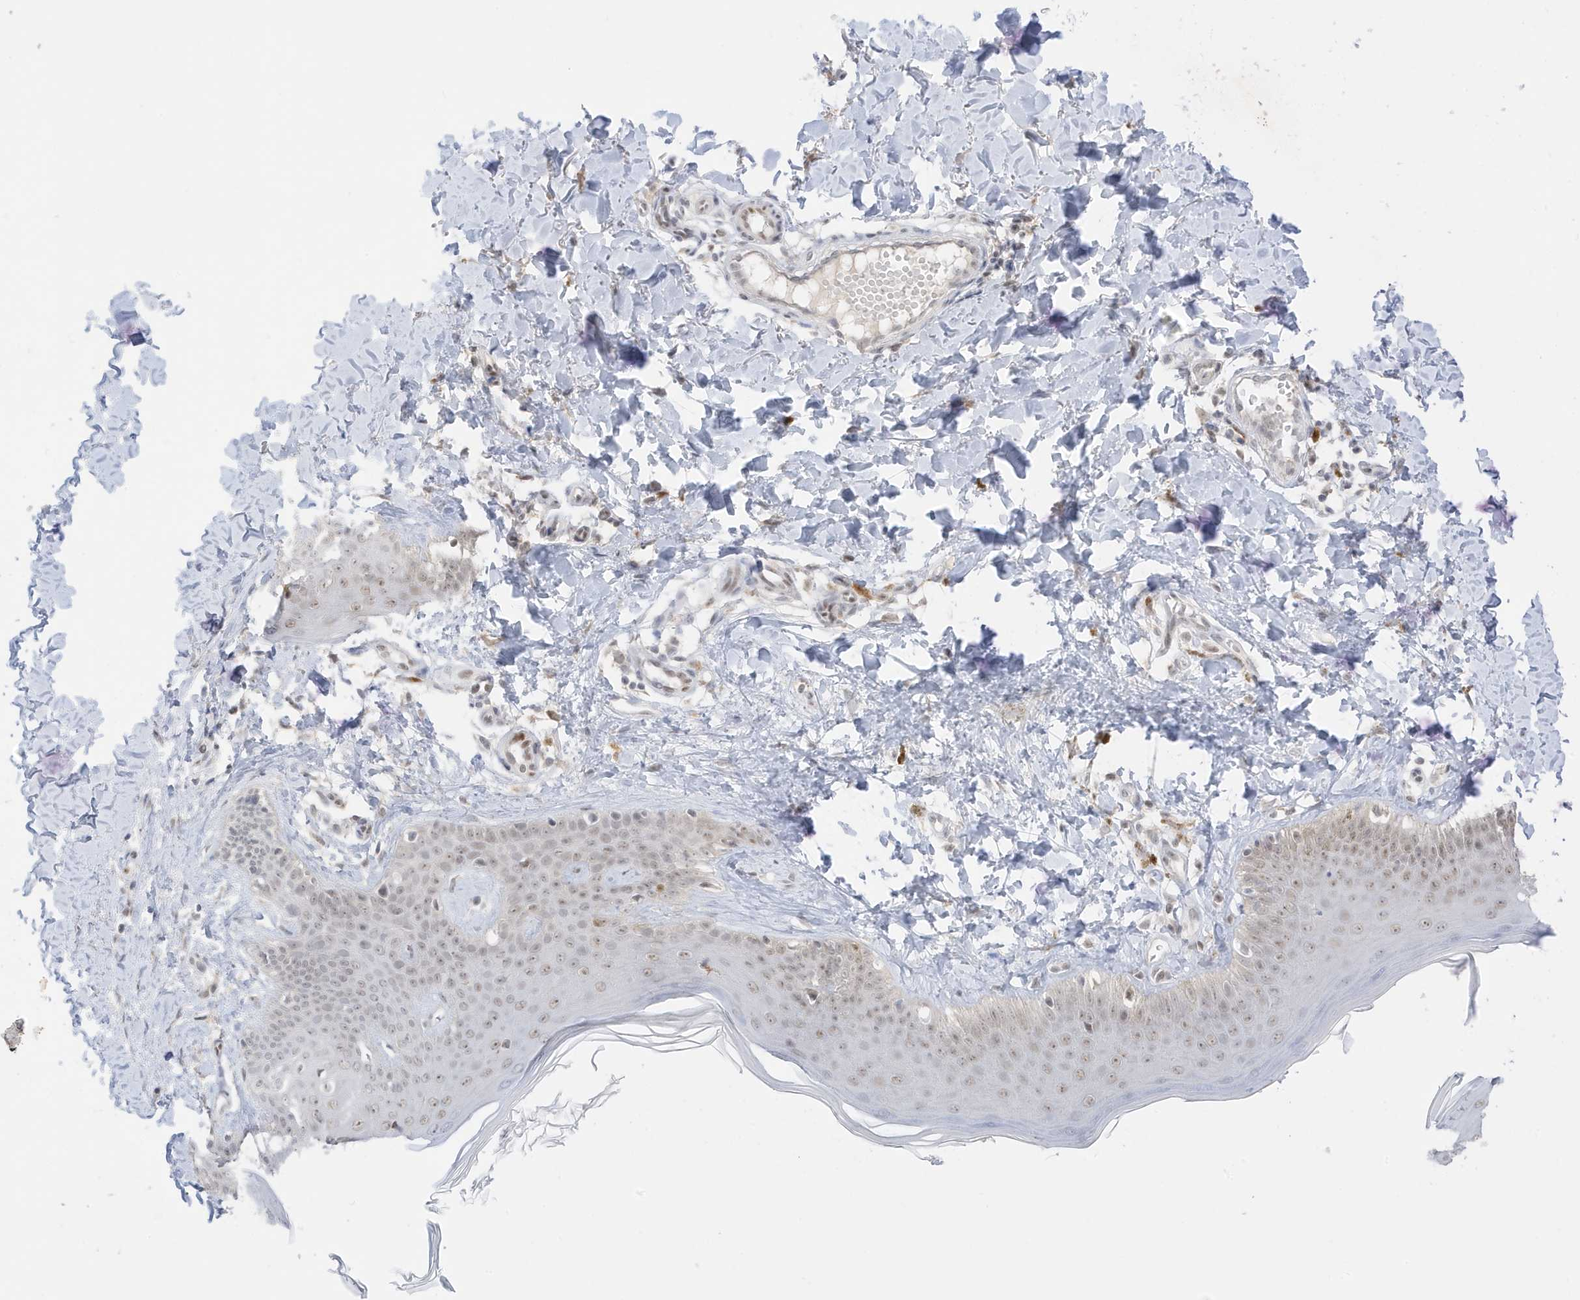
{"staining": {"intensity": "negative", "quantity": "none", "location": "none"}, "tissue": "skin", "cell_type": "Fibroblasts", "image_type": "normal", "snomed": [{"axis": "morphology", "description": "Normal tissue, NOS"}, {"axis": "topography", "description": "Skin"}], "caption": "A micrograph of skin stained for a protein shows no brown staining in fibroblasts. (Brightfield microscopy of DAB IHC at high magnification).", "gene": "MSL3", "patient": {"sex": "male", "age": 52}}